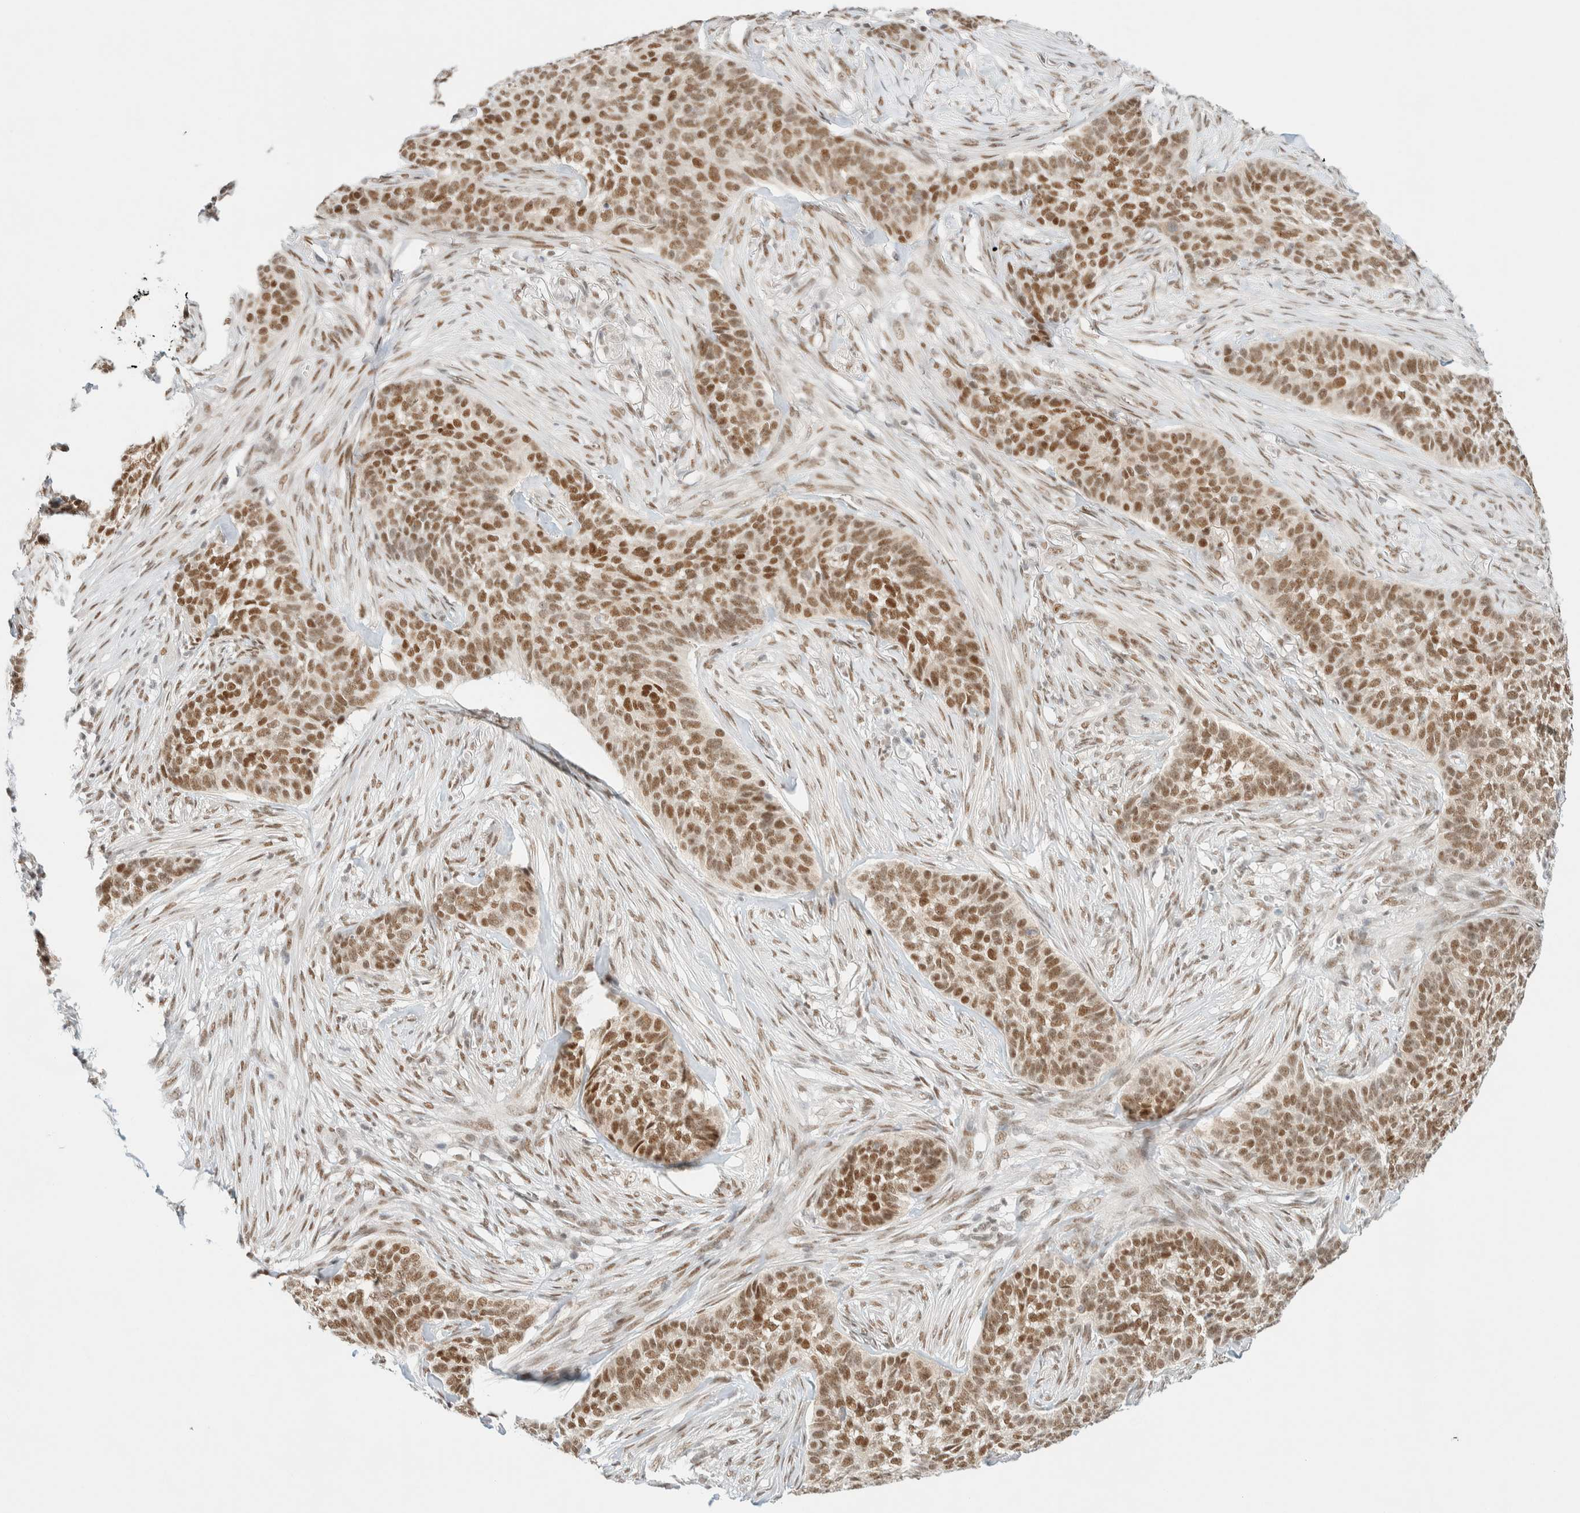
{"staining": {"intensity": "moderate", "quantity": ">75%", "location": "nuclear"}, "tissue": "skin cancer", "cell_type": "Tumor cells", "image_type": "cancer", "snomed": [{"axis": "morphology", "description": "Basal cell carcinoma"}, {"axis": "topography", "description": "Skin"}], "caption": "Human basal cell carcinoma (skin) stained for a protein (brown) displays moderate nuclear positive positivity in about >75% of tumor cells.", "gene": "PYGO2", "patient": {"sex": "male", "age": 85}}